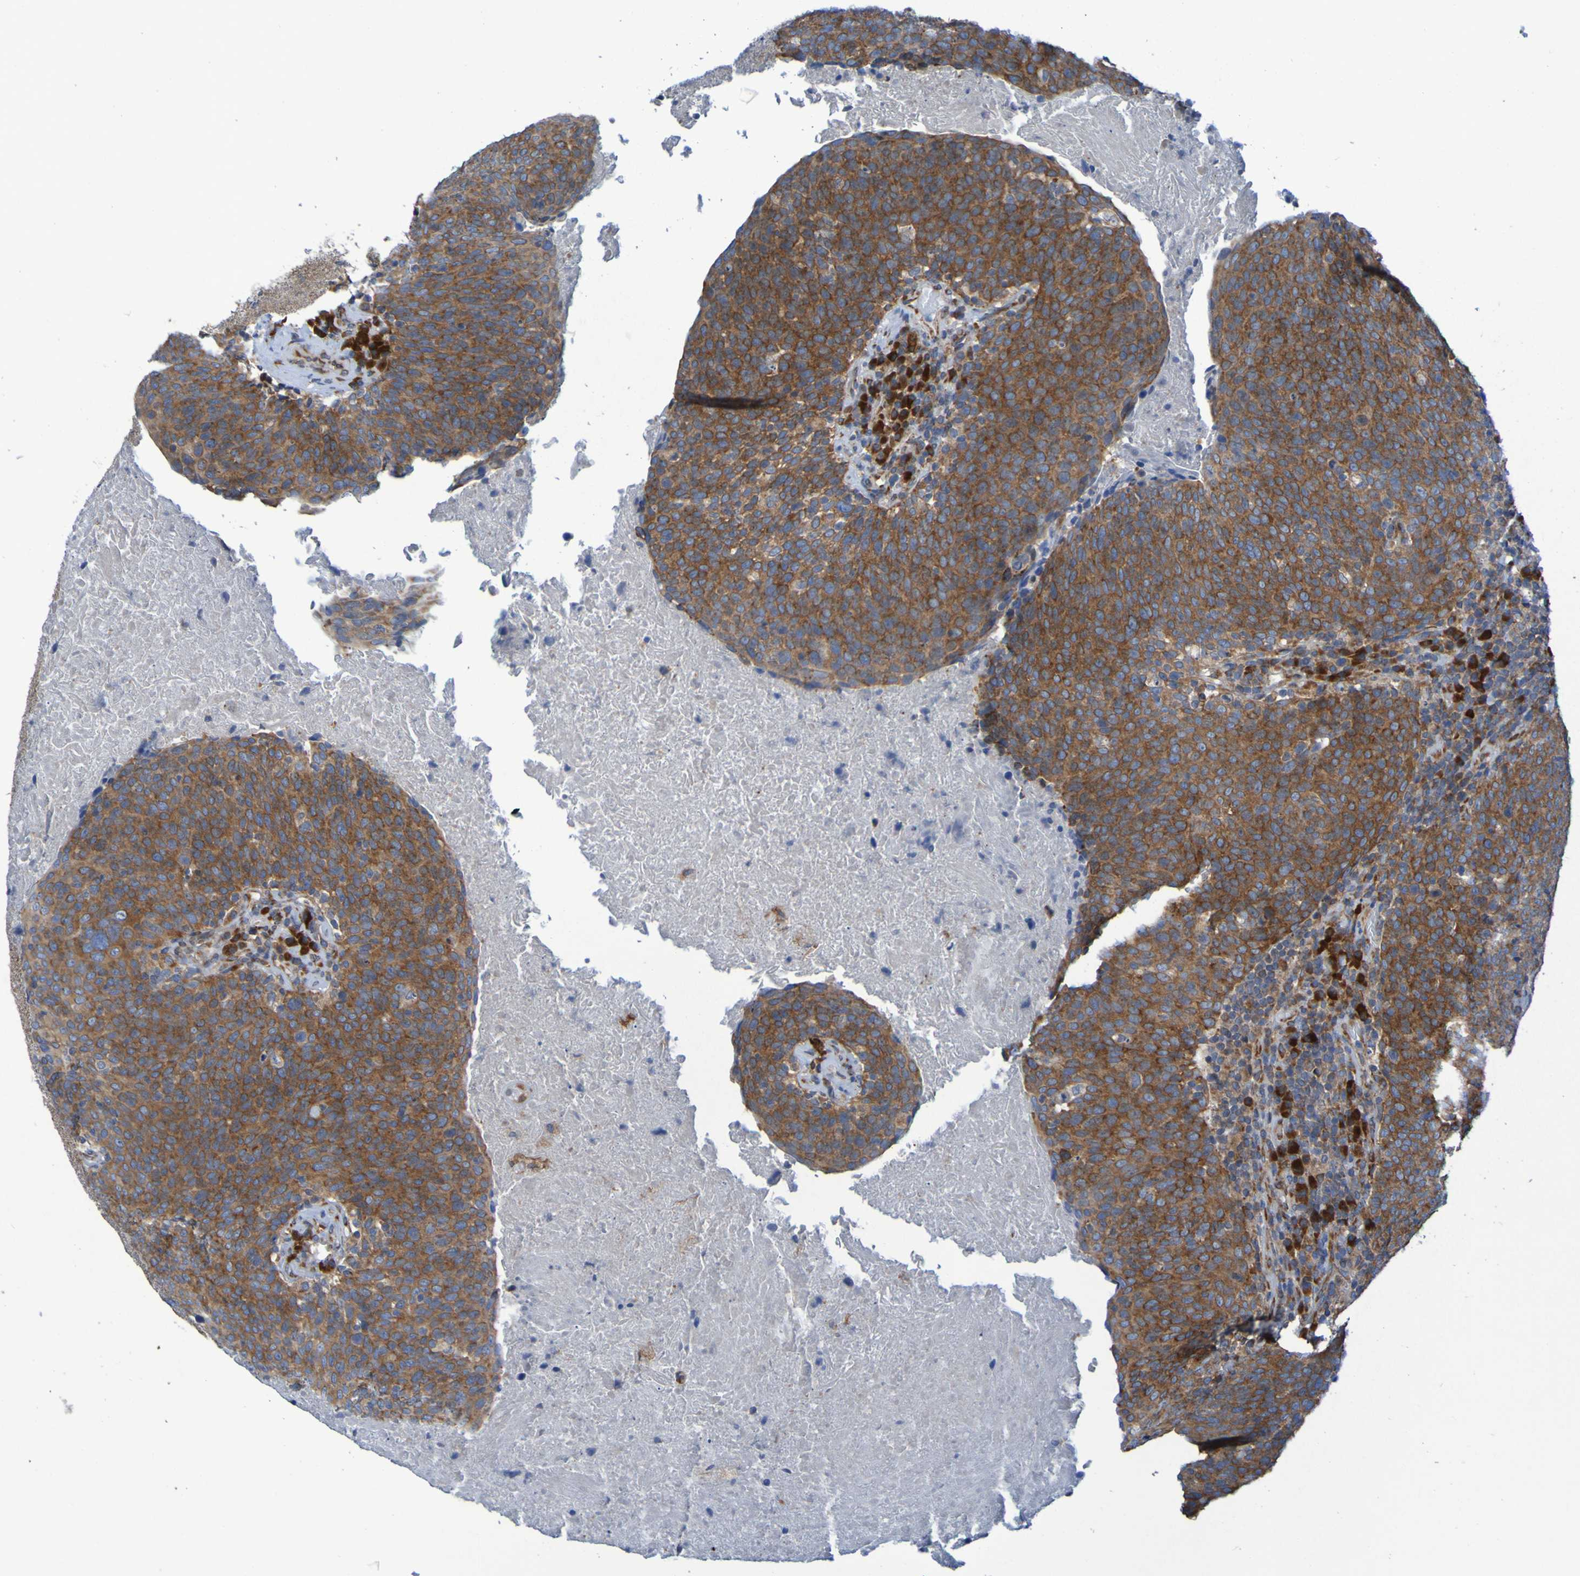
{"staining": {"intensity": "strong", "quantity": ">75%", "location": "cytoplasmic/membranous"}, "tissue": "head and neck cancer", "cell_type": "Tumor cells", "image_type": "cancer", "snomed": [{"axis": "morphology", "description": "Squamous cell carcinoma, NOS"}, {"axis": "morphology", "description": "Squamous cell carcinoma, metastatic, NOS"}, {"axis": "topography", "description": "Lymph node"}, {"axis": "topography", "description": "Head-Neck"}], "caption": "A brown stain shows strong cytoplasmic/membranous expression of a protein in head and neck cancer tumor cells.", "gene": "FKBP3", "patient": {"sex": "male", "age": 62}}